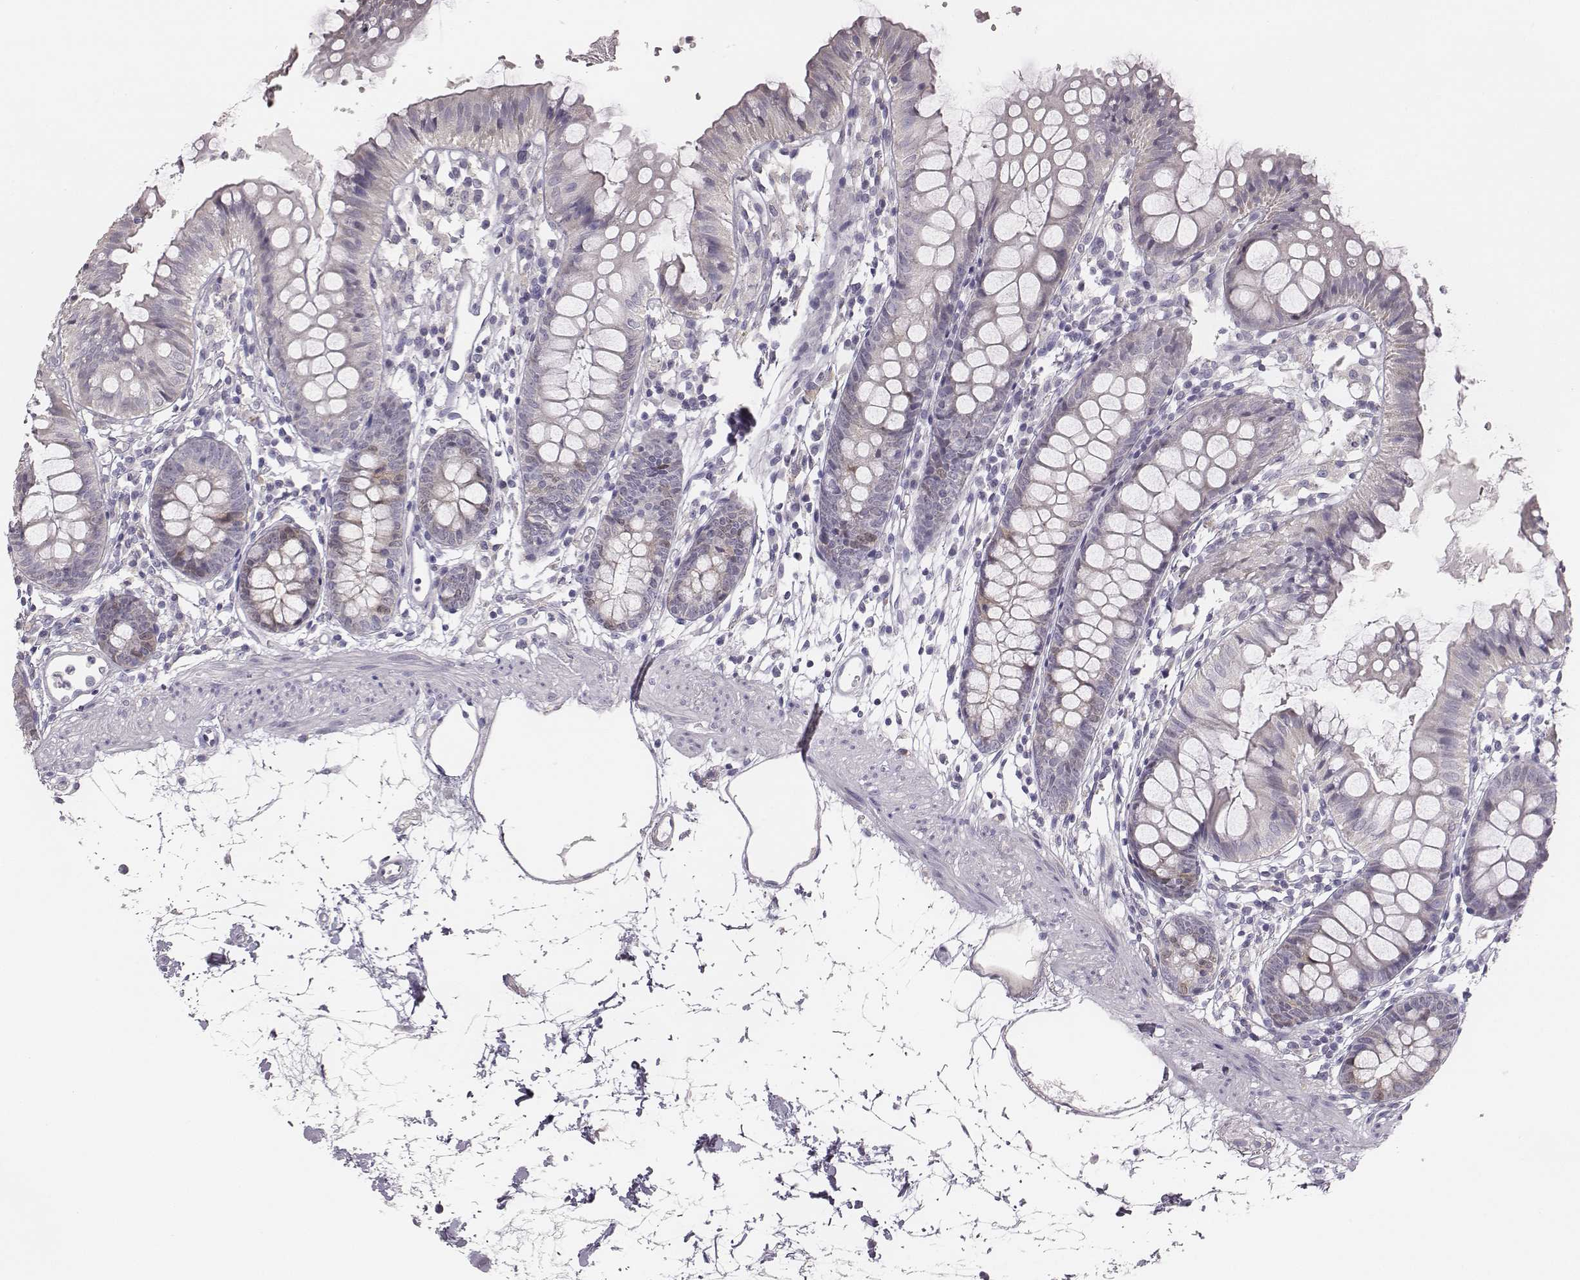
{"staining": {"intensity": "negative", "quantity": "none", "location": "none"}, "tissue": "colon", "cell_type": "Endothelial cells", "image_type": "normal", "snomed": [{"axis": "morphology", "description": "Normal tissue, NOS"}, {"axis": "topography", "description": "Colon"}], "caption": "High power microscopy image of an IHC image of benign colon, revealing no significant positivity in endothelial cells.", "gene": "PBK", "patient": {"sex": "female", "age": 84}}